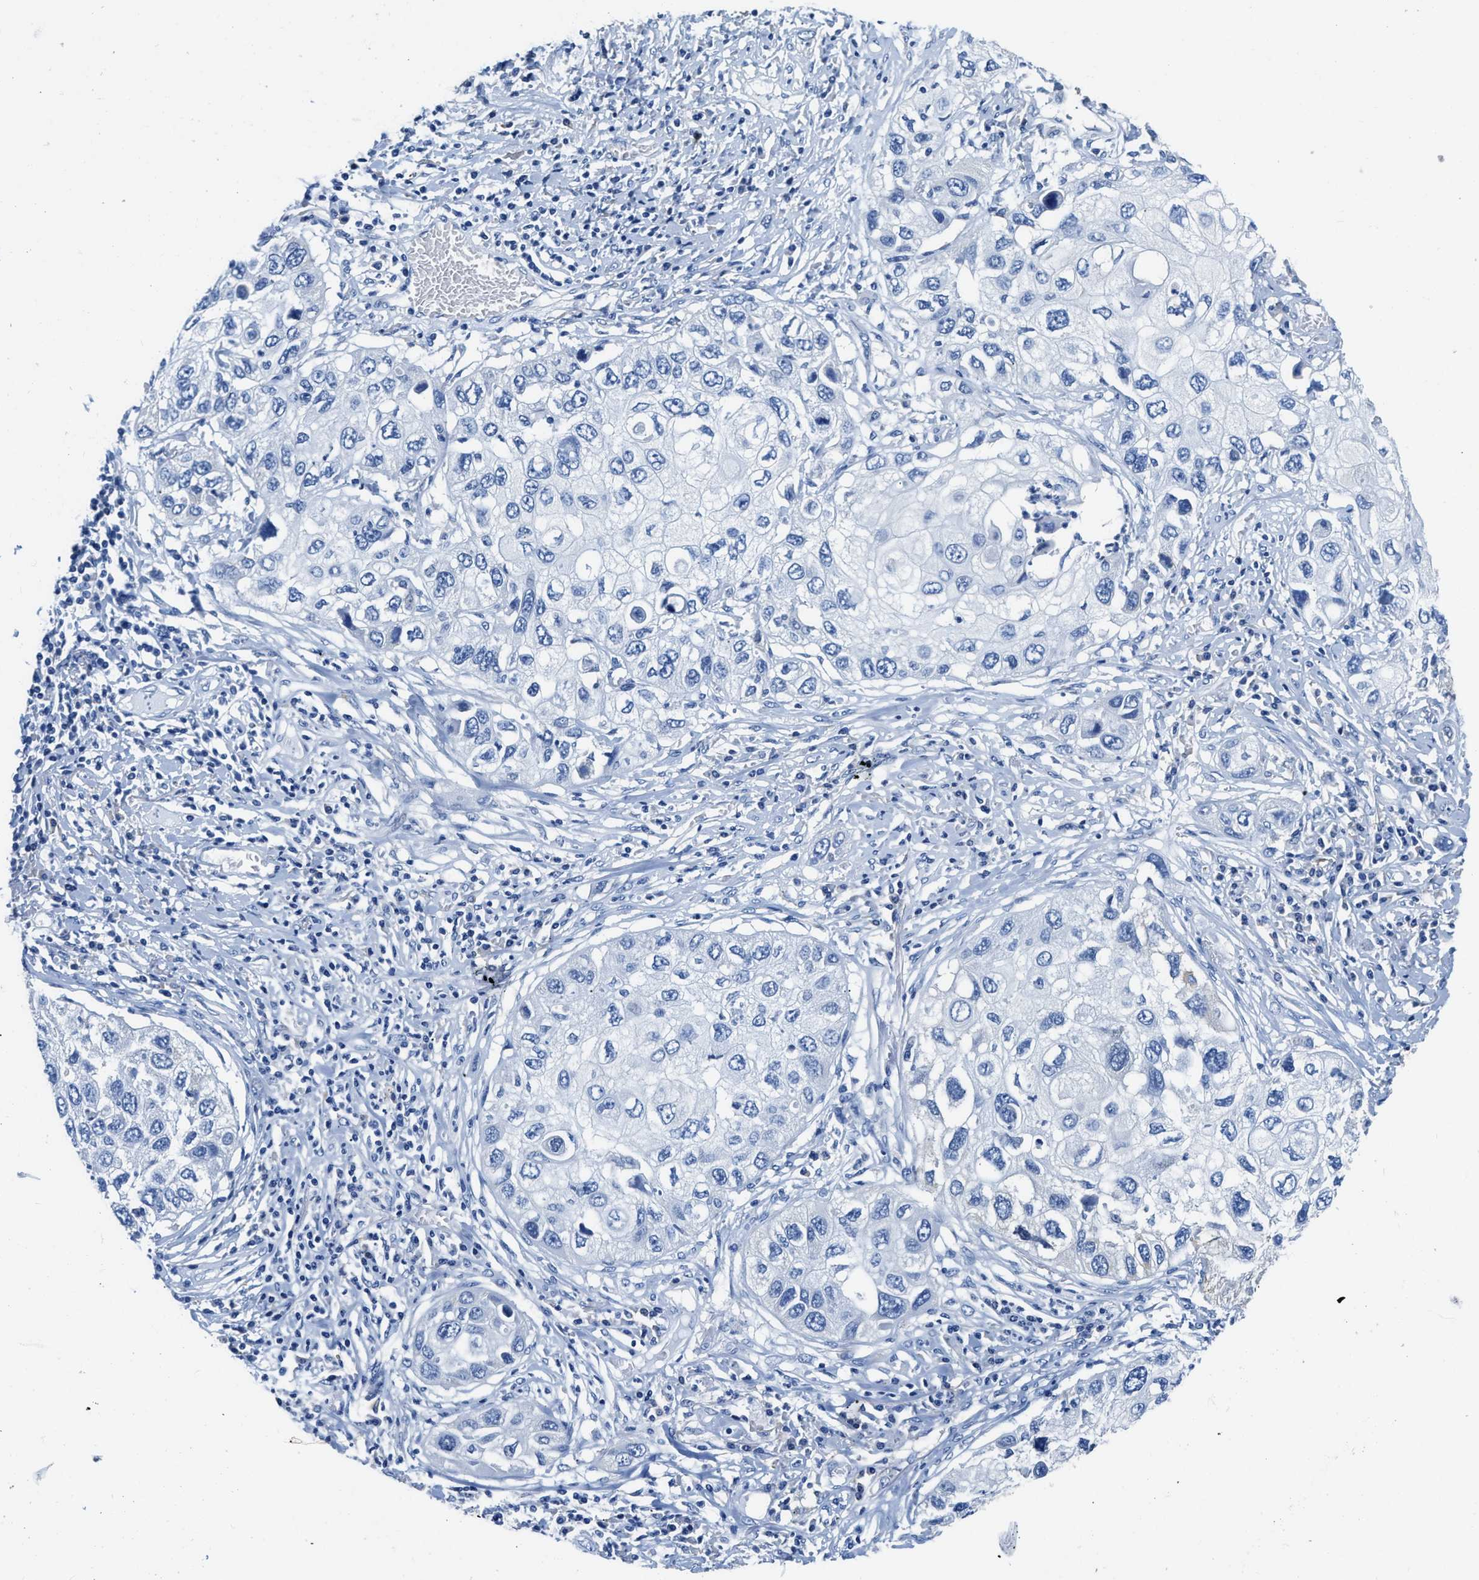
{"staining": {"intensity": "negative", "quantity": "none", "location": "none"}, "tissue": "lung cancer", "cell_type": "Tumor cells", "image_type": "cancer", "snomed": [{"axis": "morphology", "description": "Squamous cell carcinoma, NOS"}, {"axis": "topography", "description": "Lung"}], "caption": "Immunohistochemical staining of human squamous cell carcinoma (lung) demonstrates no significant staining in tumor cells.", "gene": "ZDHHC13", "patient": {"sex": "male", "age": 71}}